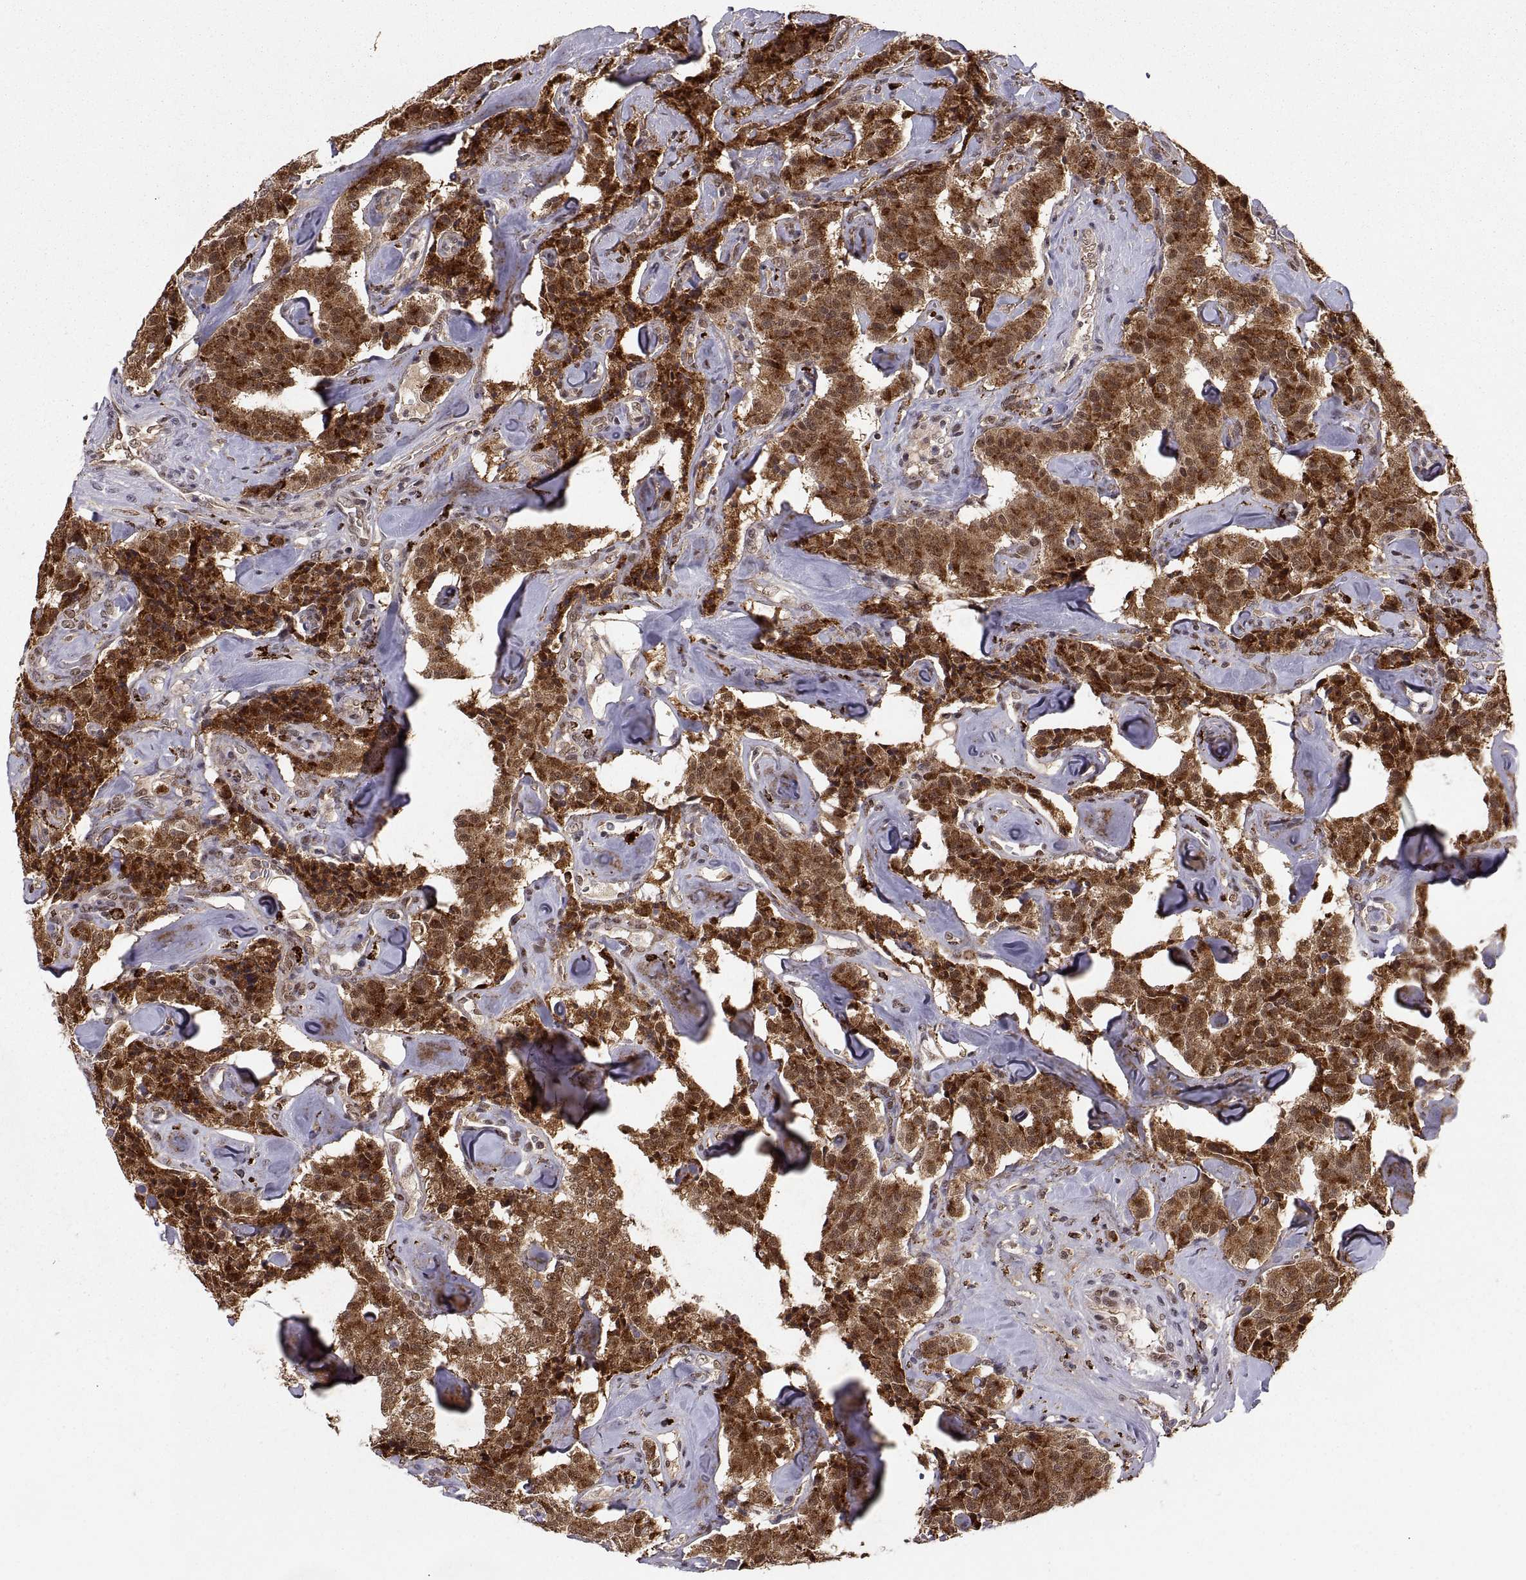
{"staining": {"intensity": "strong", "quantity": ">75%", "location": "cytoplasmic/membranous"}, "tissue": "carcinoid", "cell_type": "Tumor cells", "image_type": "cancer", "snomed": [{"axis": "morphology", "description": "Carcinoid, malignant, NOS"}, {"axis": "topography", "description": "Pancreas"}], "caption": "A brown stain highlights strong cytoplasmic/membranous expression of a protein in human malignant carcinoid tumor cells.", "gene": "PSMC2", "patient": {"sex": "male", "age": 41}}